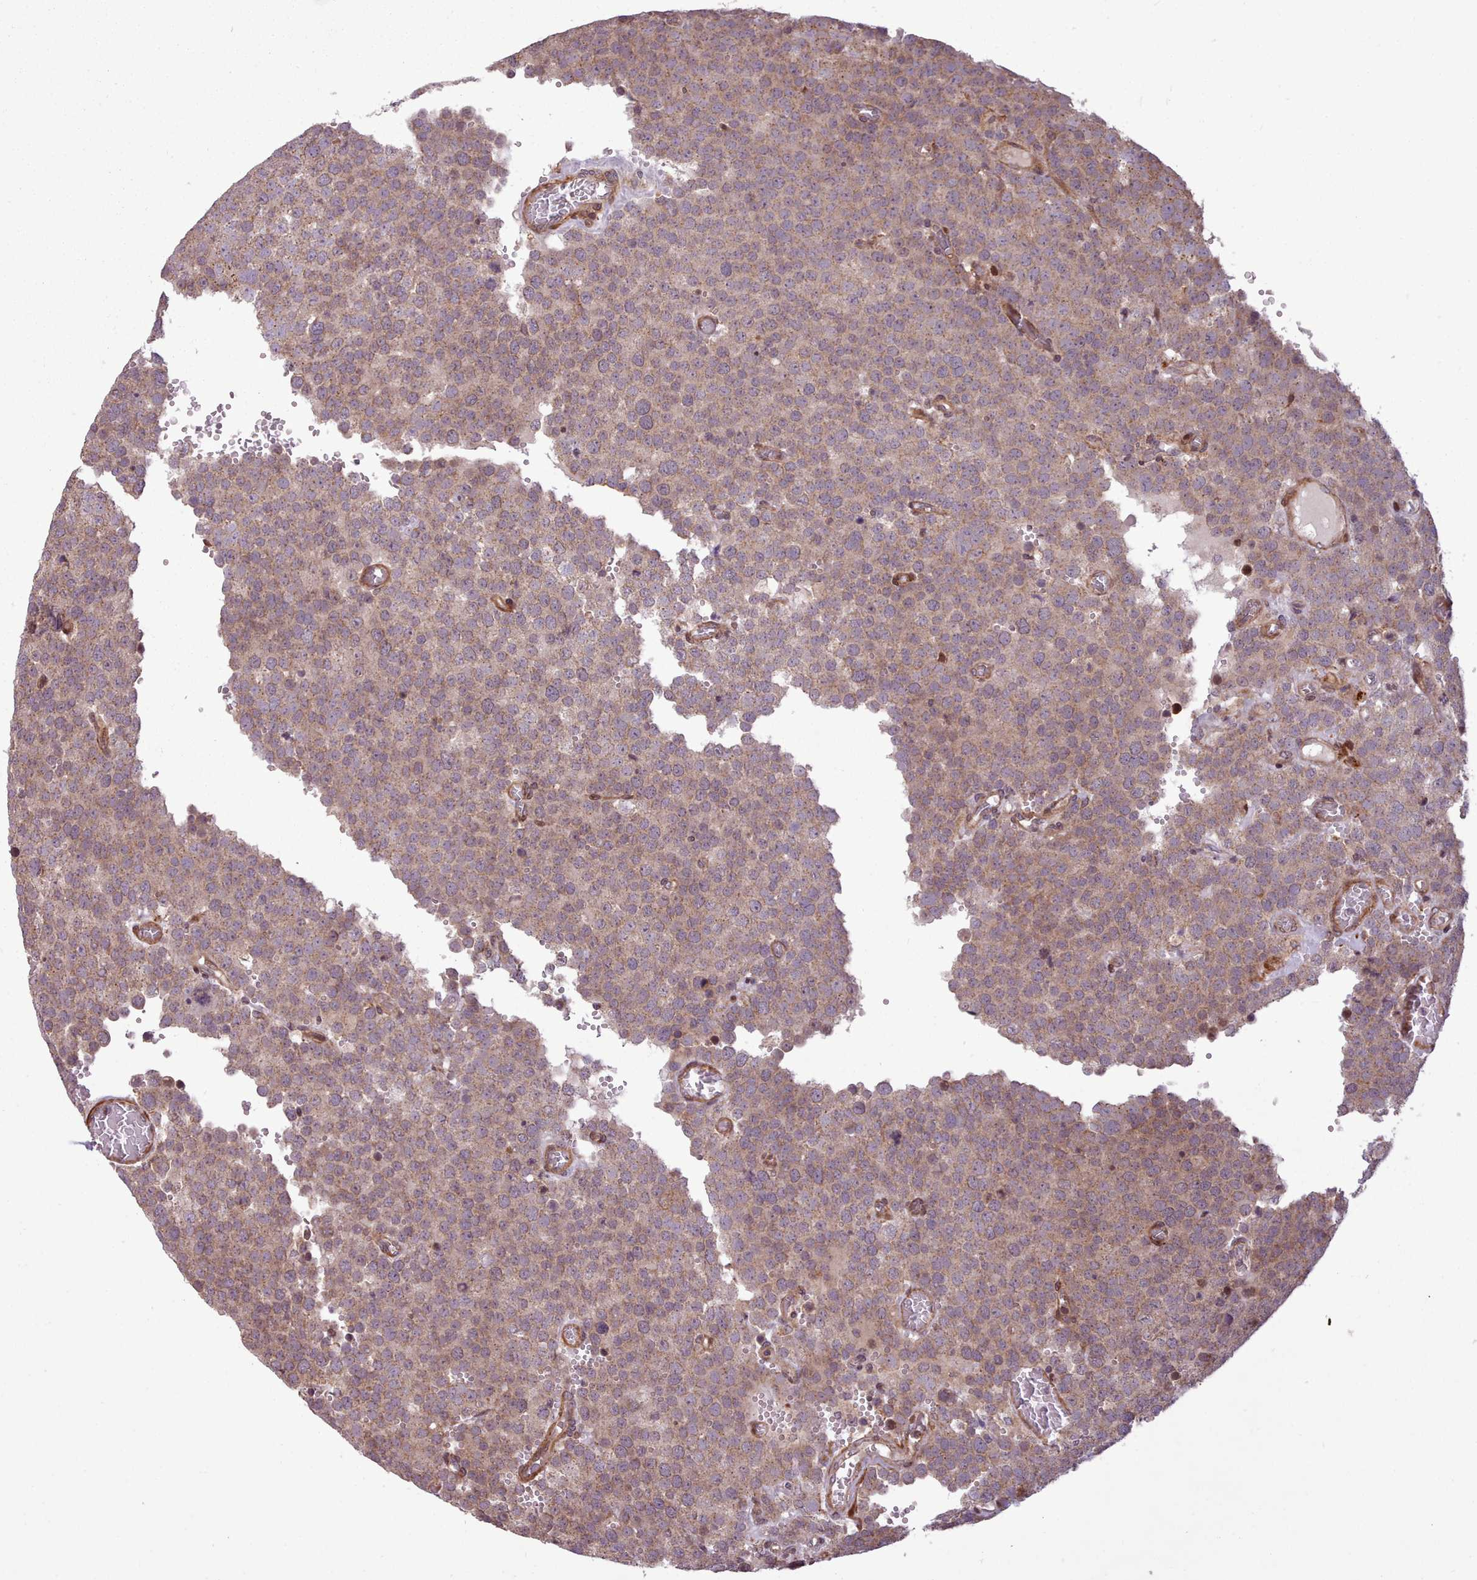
{"staining": {"intensity": "moderate", "quantity": "25%-75%", "location": "cytoplasmic/membranous"}, "tissue": "testis cancer", "cell_type": "Tumor cells", "image_type": "cancer", "snomed": [{"axis": "morphology", "description": "Normal tissue, NOS"}, {"axis": "morphology", "description": "Seminoma, NOS"}, {"axis": "topography", "description": "Testis"}], "caption": "Protein staining shows moderate cytoplasmic/membranous staining in about 25%-75% of tumor cells in testis cancer (seminoma).", "gene": "NLRP7", "patient": {"sex": "male", "age": 71}}